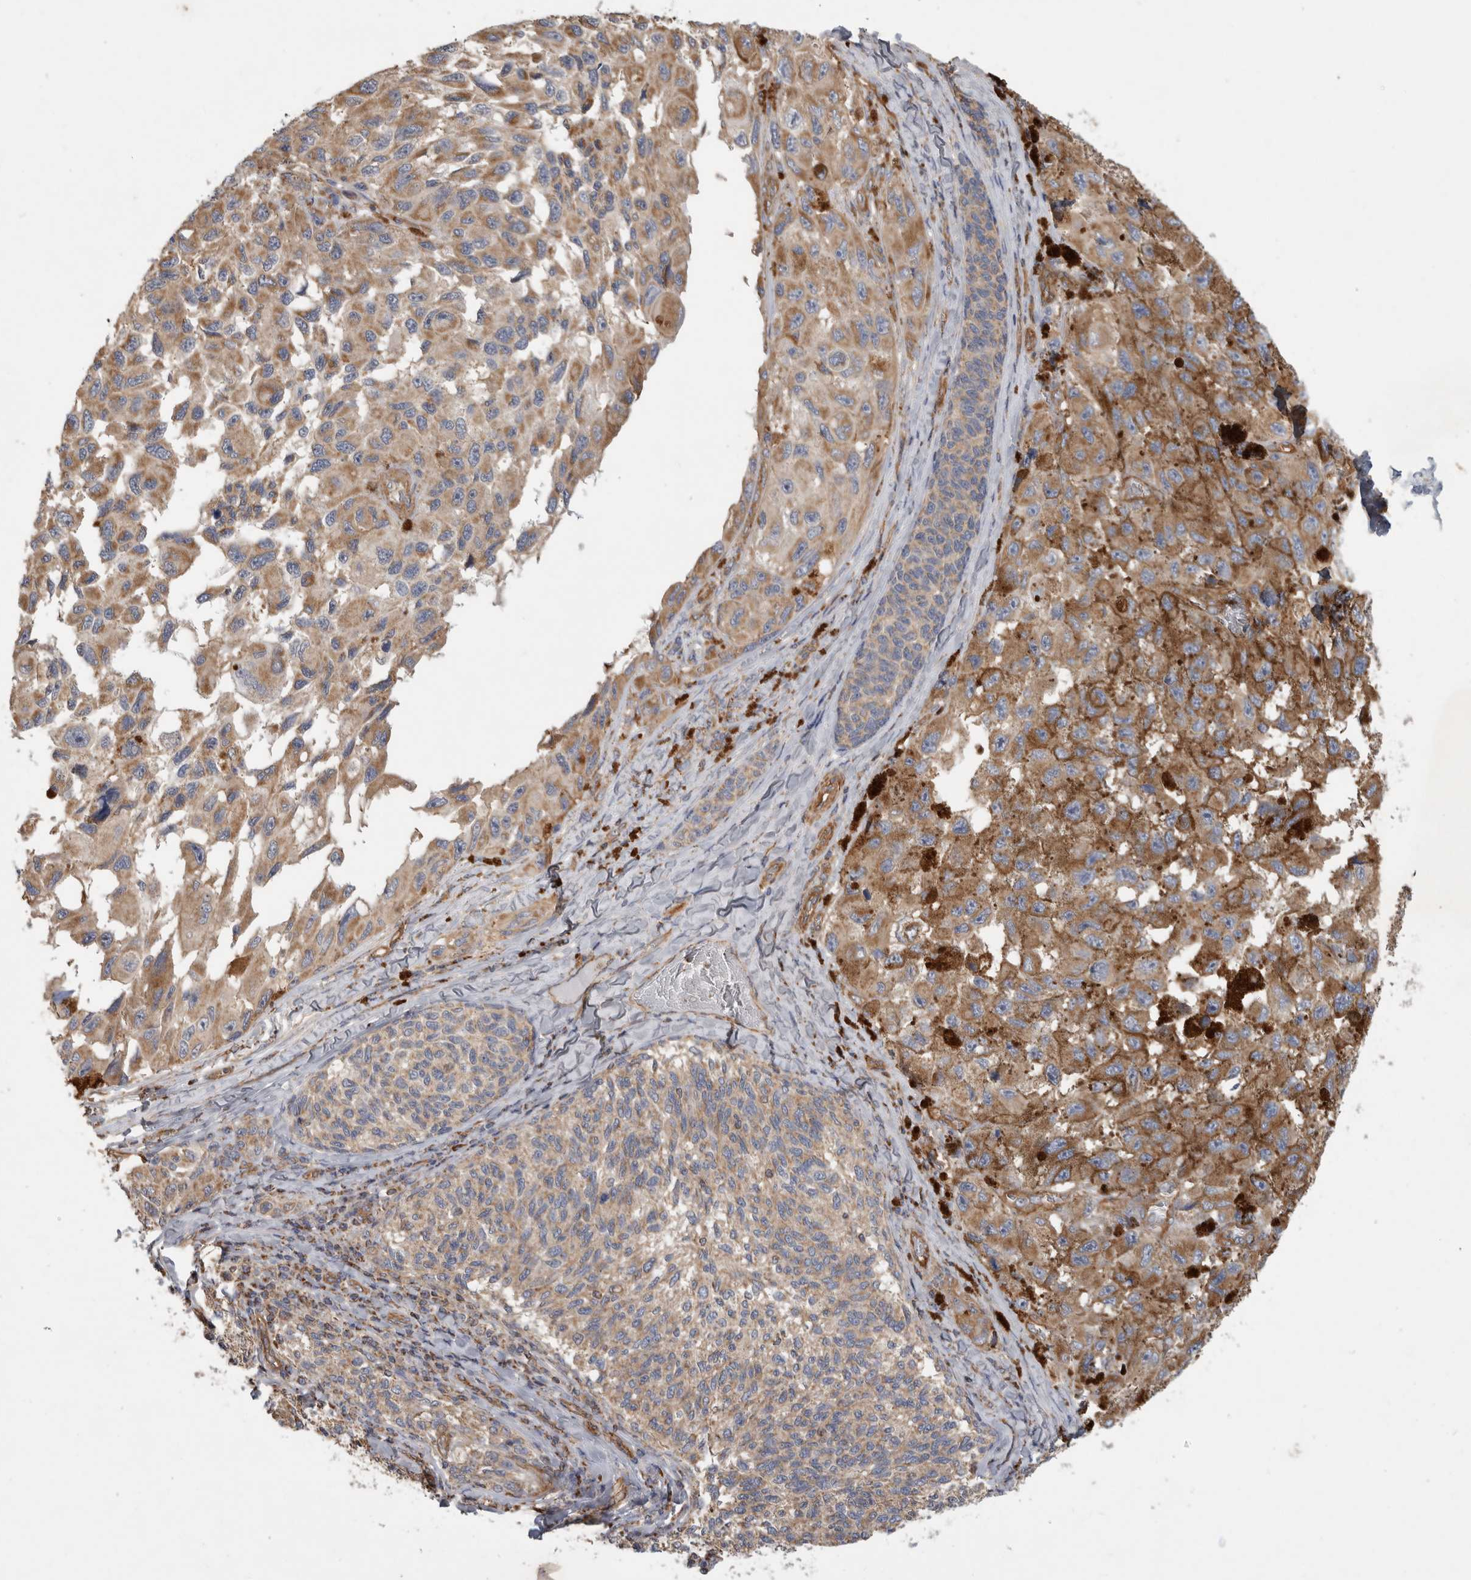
{"staining": {"intensity": "moderate", "quantity": ">75%", "location": "cytoplasmic/membranous"}, "tissue": "melanoma", "cell_type": "Tumor cells", "image_type": "cancer", "snomed": [{"axis": "morphology", "description": "Malignant melanoma, NOS"}, {"axis": "topography", "description": "Skin"}], "caption": "Immunohistochemistry micrograph of neoplastic tissue: malignant melanoma stained using immunohistochemistry reveals medium levels of moderate protein expression localized specifically in the cytoplasmic/membranous of tumor cells, appearing as a cytoplasmic/membranous brown color.", "gene": "SFXN2", "patient": {"sex": "female", "age": 73}}